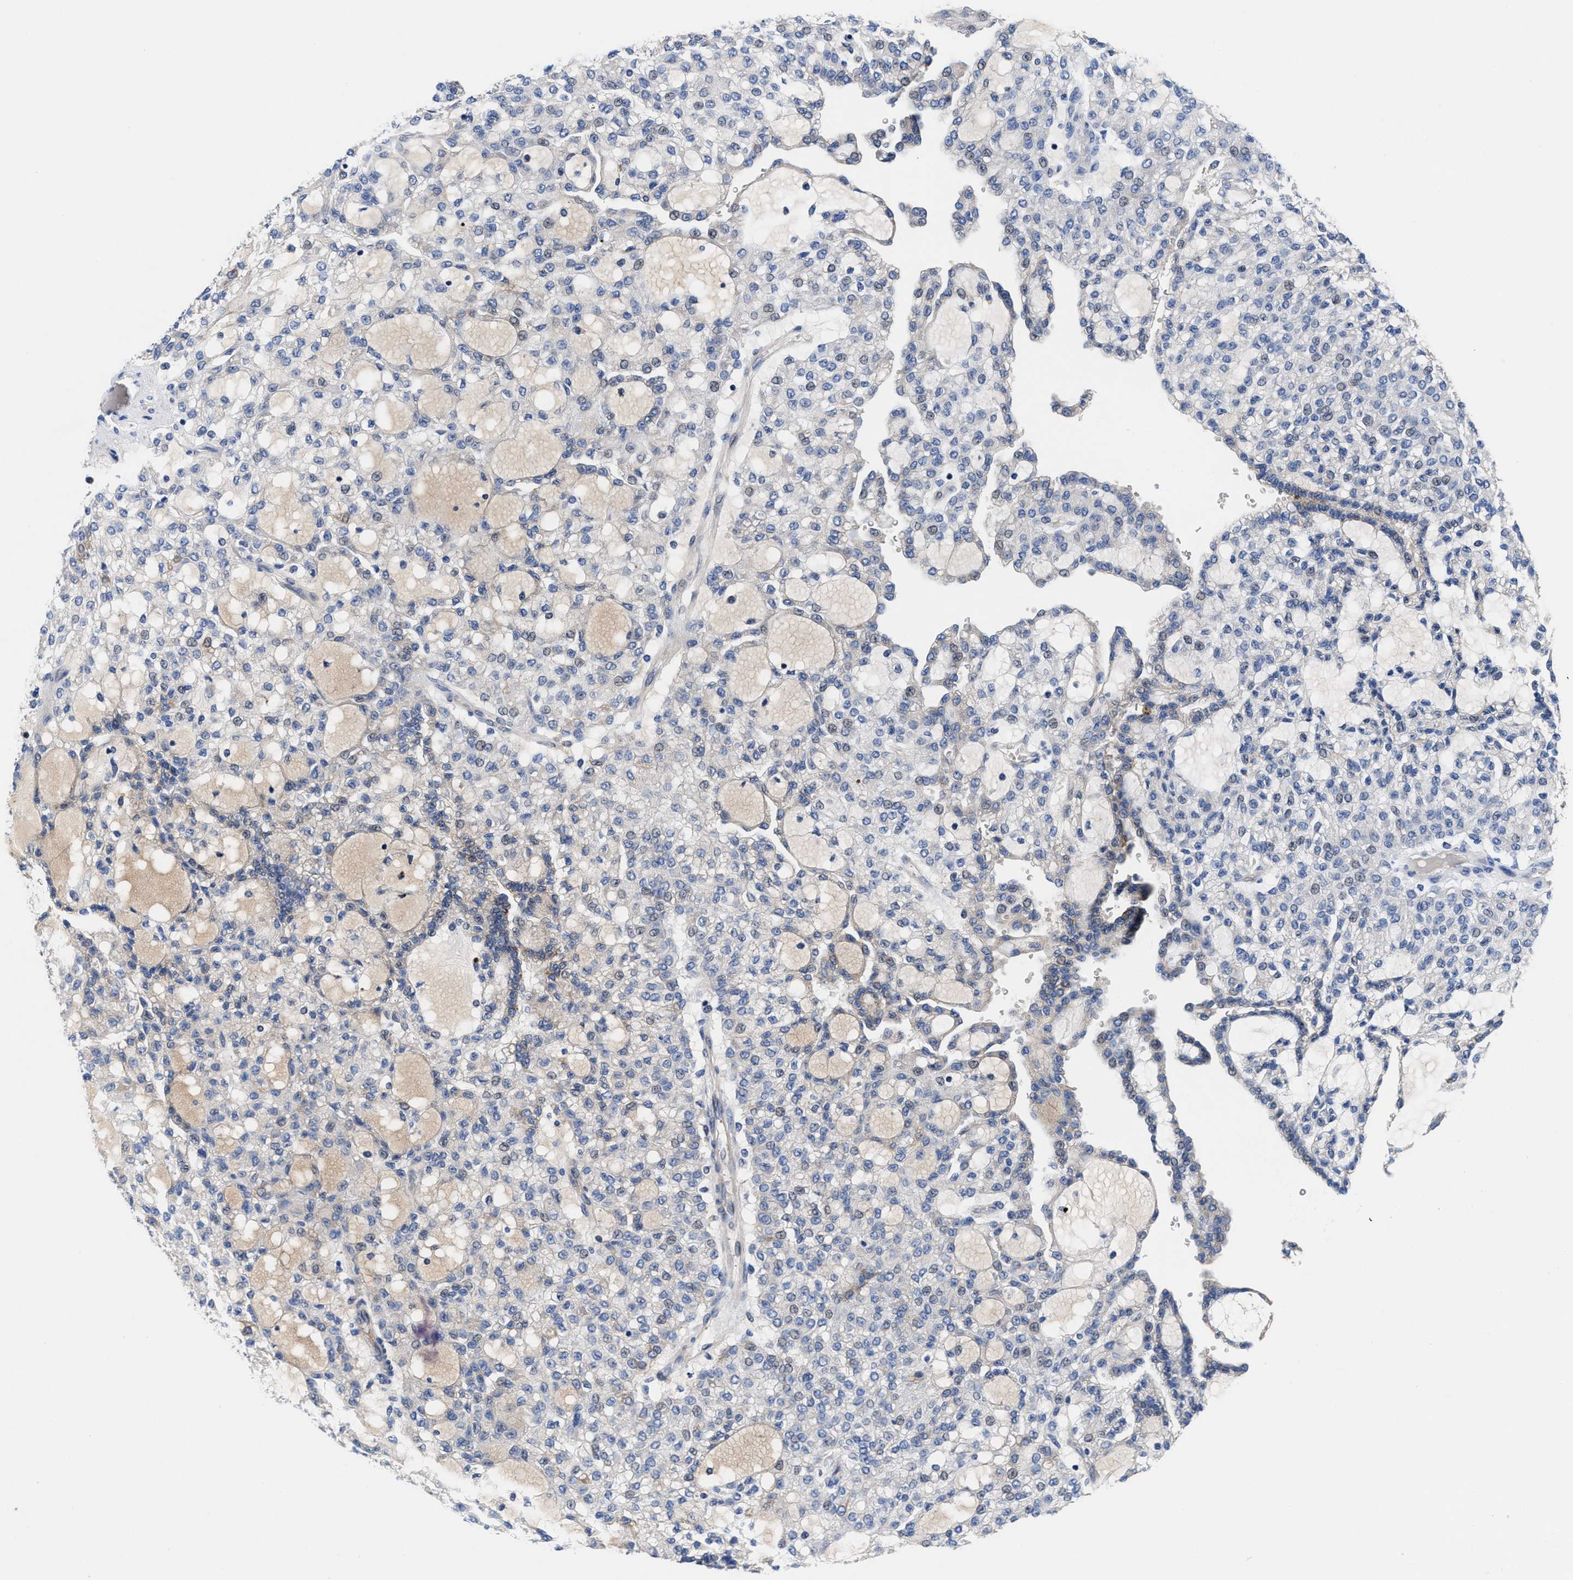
{"staining": {"intensity": "negative", "quantity": "none", "location": "none"}, "tissue": "renal cancer", "cell_type": "Tumor cells", "image_type": "cancer", "snomed": [{"axis": "morphology", "description": "Adenocarcinoma, NOS"}, {"axis": "topography", "description": "Kidney"}], "caption": "Immunohistochemistry photomicrograph of neoplastic tissue: renal cancer (adenocarcinoma) stained with DAB (3,3'-diaminobenzidine) exhibits no significant protein positivity in tumor cells.", "gene": "DHRS13", "patient": {"sex": "male", "age": 63}}